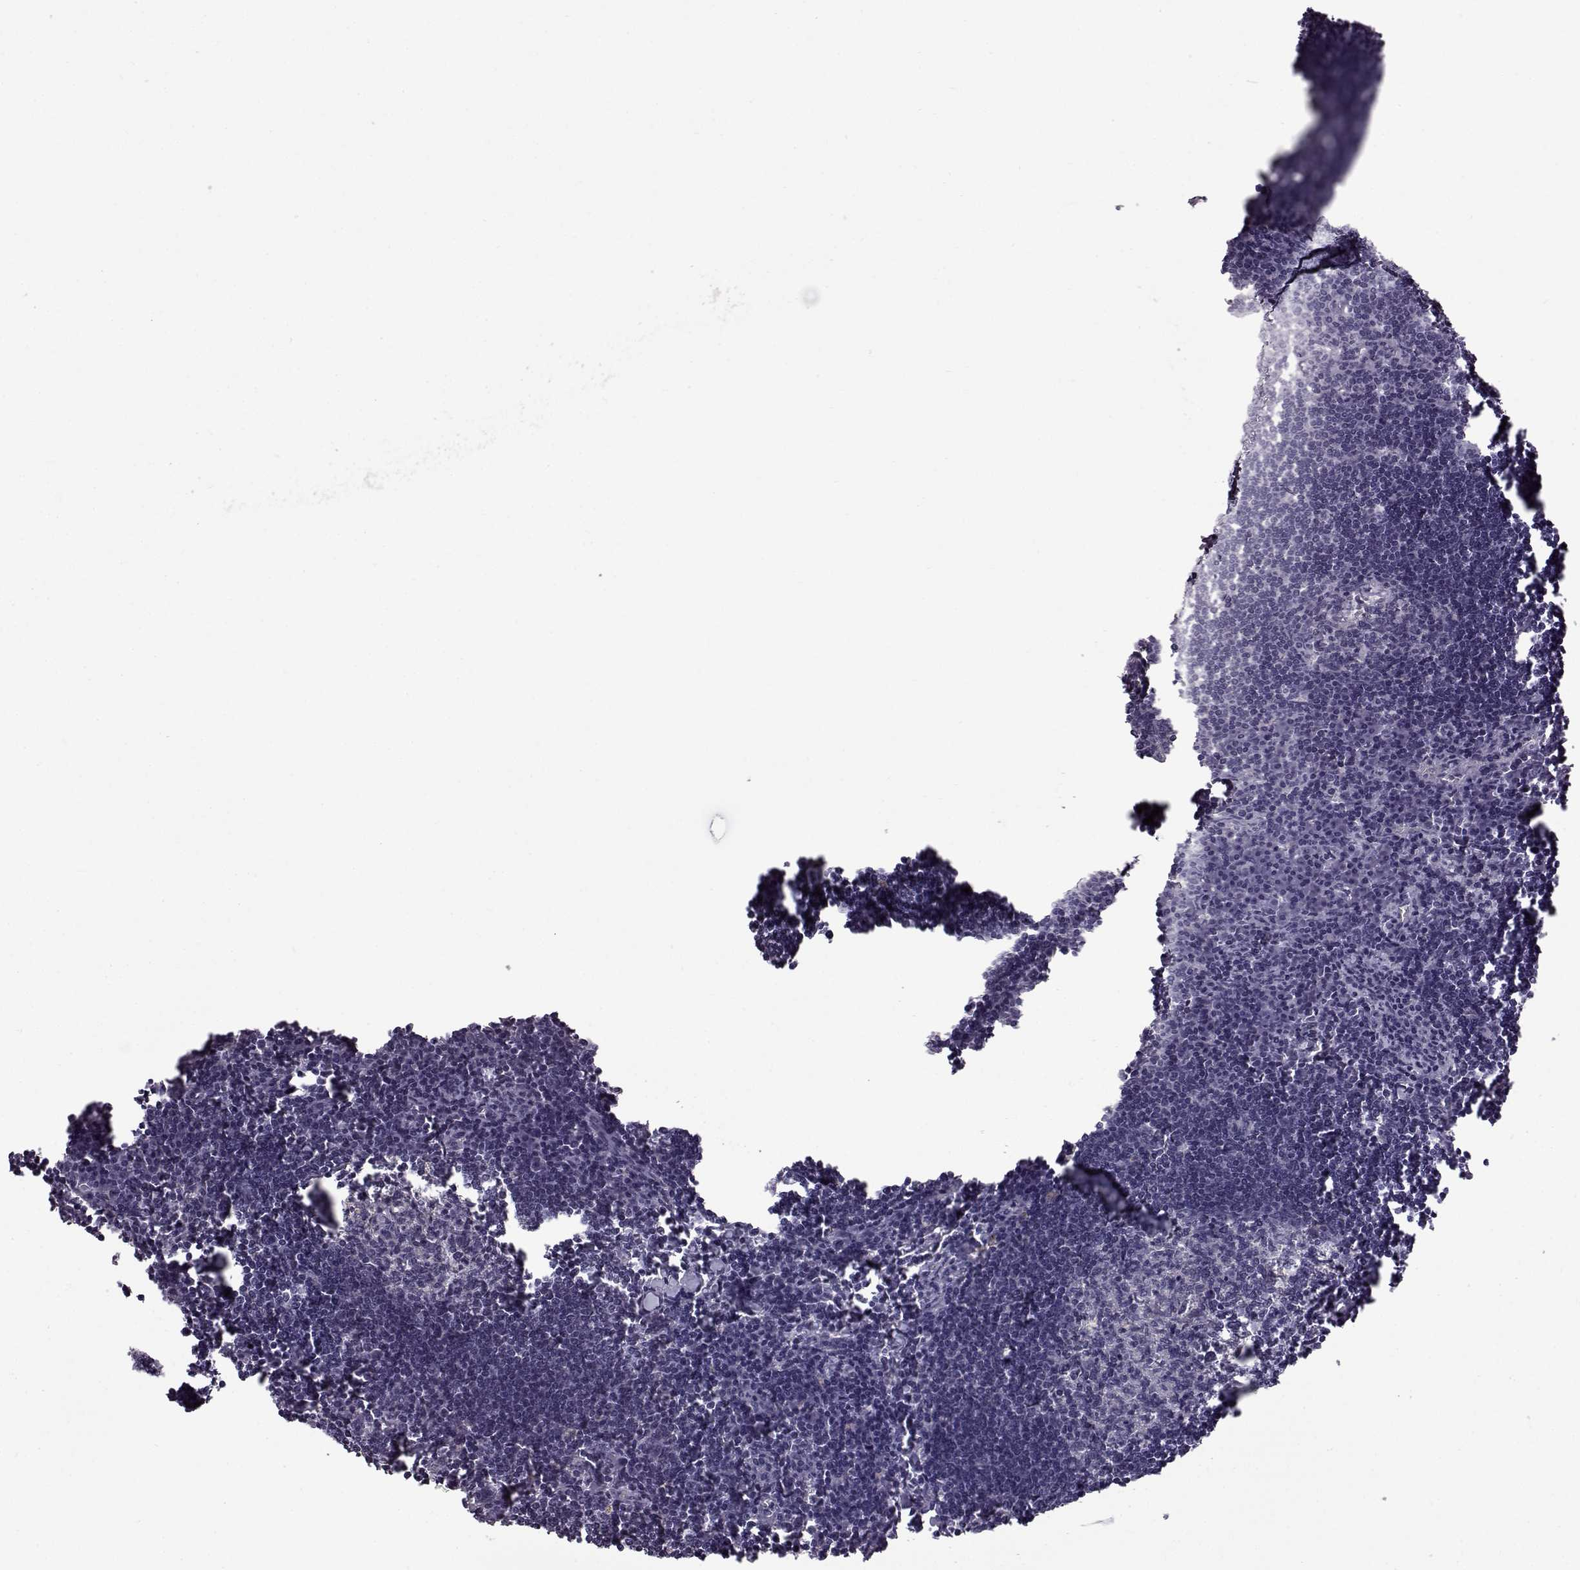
{"staining": {"intensity": "negative", "quantity": "none", "location": "none"}, "tissue": "lymph node", "cell_type": "Germinal center cells", "image_type": "normal", "snomed": [{"axis": "morphology", "description": "Normal tissue, NOS"}, {"axis": "topography", "description": "Lymph node"}], "caption": "Lymph node was stained to show a protein in brown. There is no significant expression in germinal center cells. (Brightfield microscopy of DAB (3,3'-diaminobenzidine) immunohistochemistry (IHC) at high magnification).", "gene": "SYNPO2", "patient": {"sex": "male", "age": 55}}